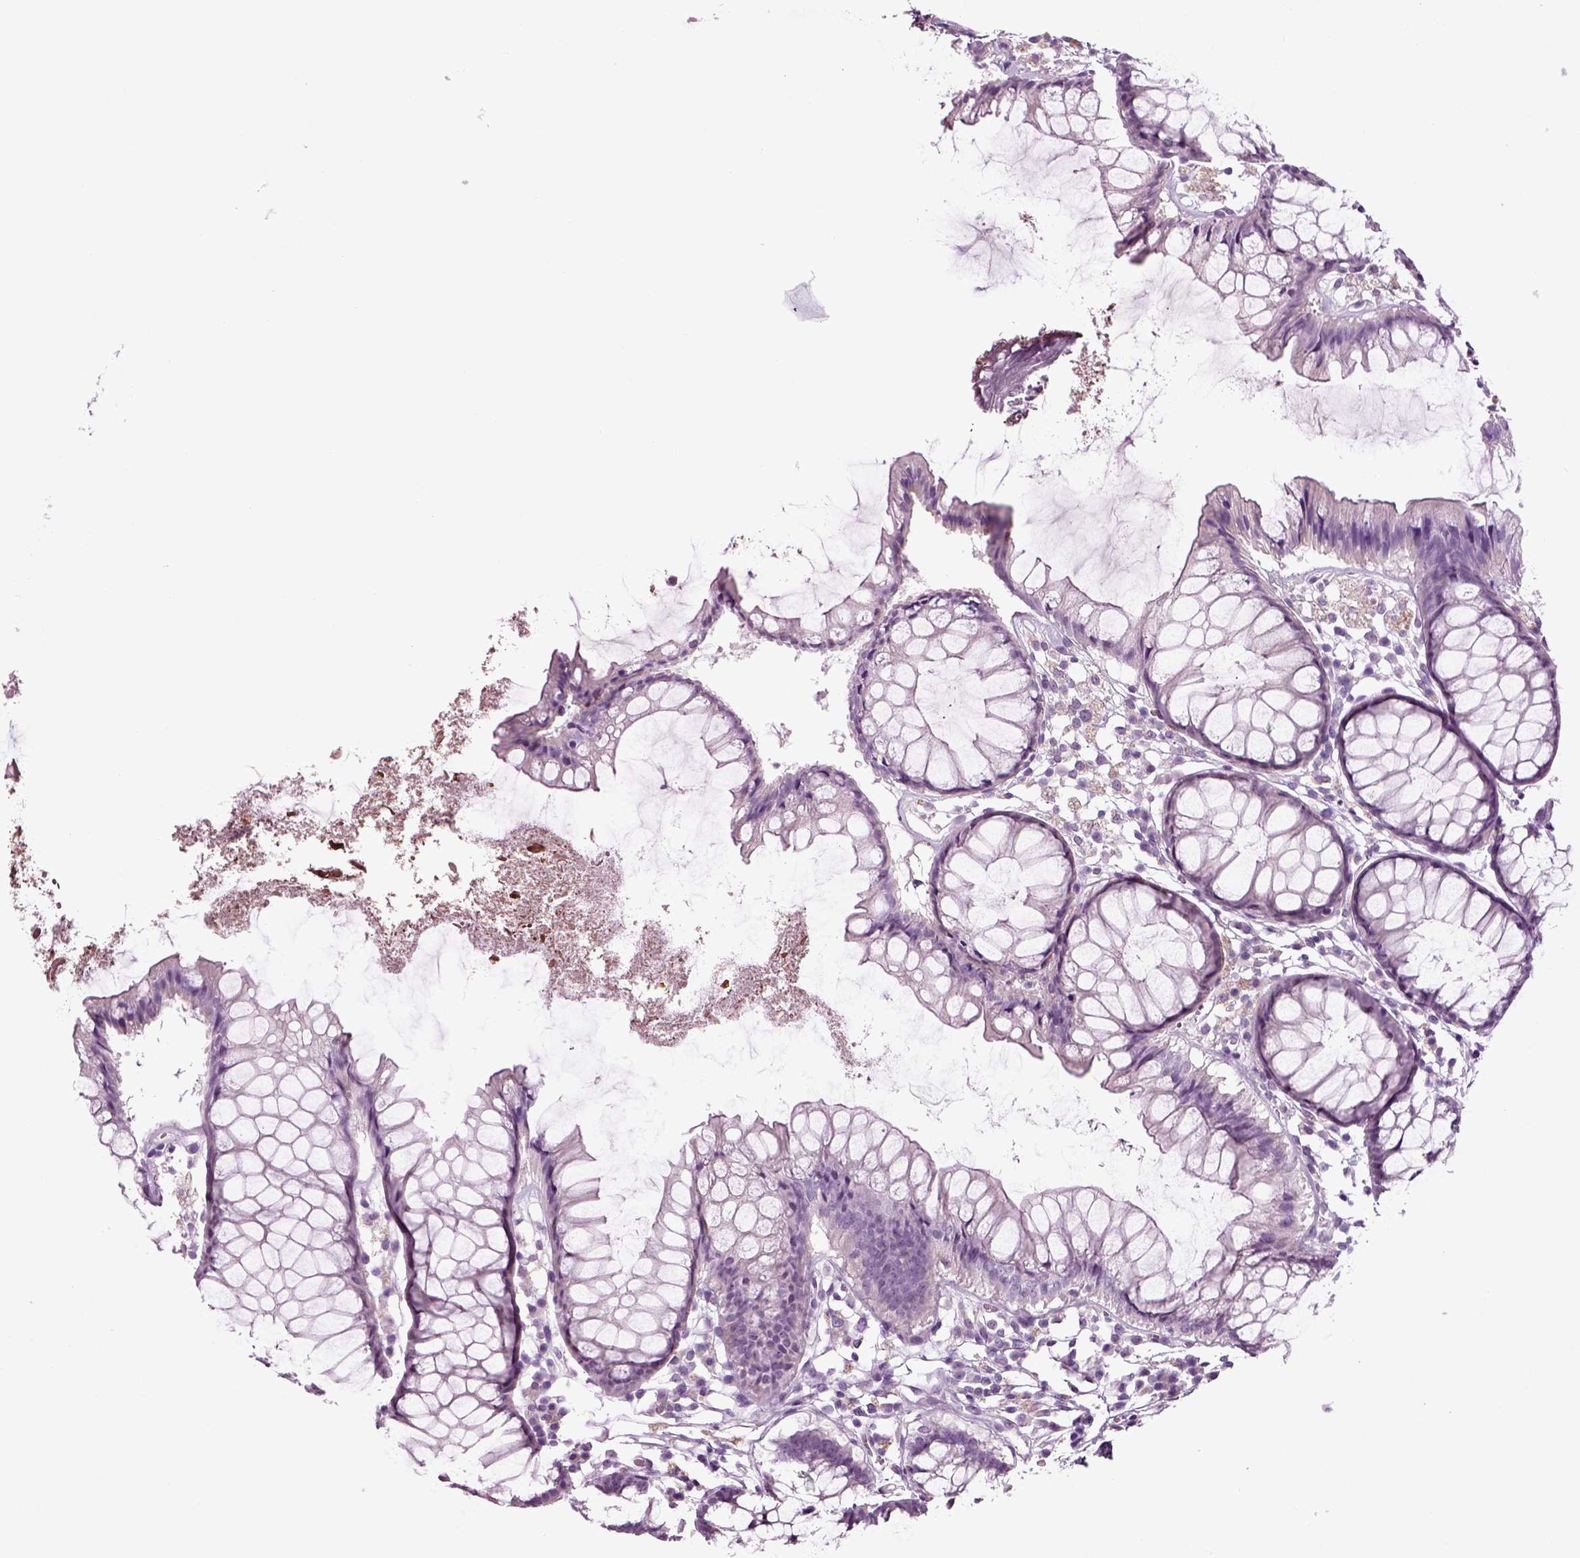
{"staining": {"intensity": "negative", "quantity": "none", "location": "none"}, "tissue": "colon", "cell_type": "Endothelial cells", "image_type": "normal", "snomed": [{"axis": "morphology", "description": "Normal tissue, NOS"}, {"axis": "morphology", "description": "Adenocarcinoma, NOS"}, {"axis": "topography", "description": "Colon"}], "caption": "The immunohistochemistry micrograph has no significant expression in endothelial cells of colon.", "gene": "SPATA17", "patient": {"sex": "male", "age": 65}}